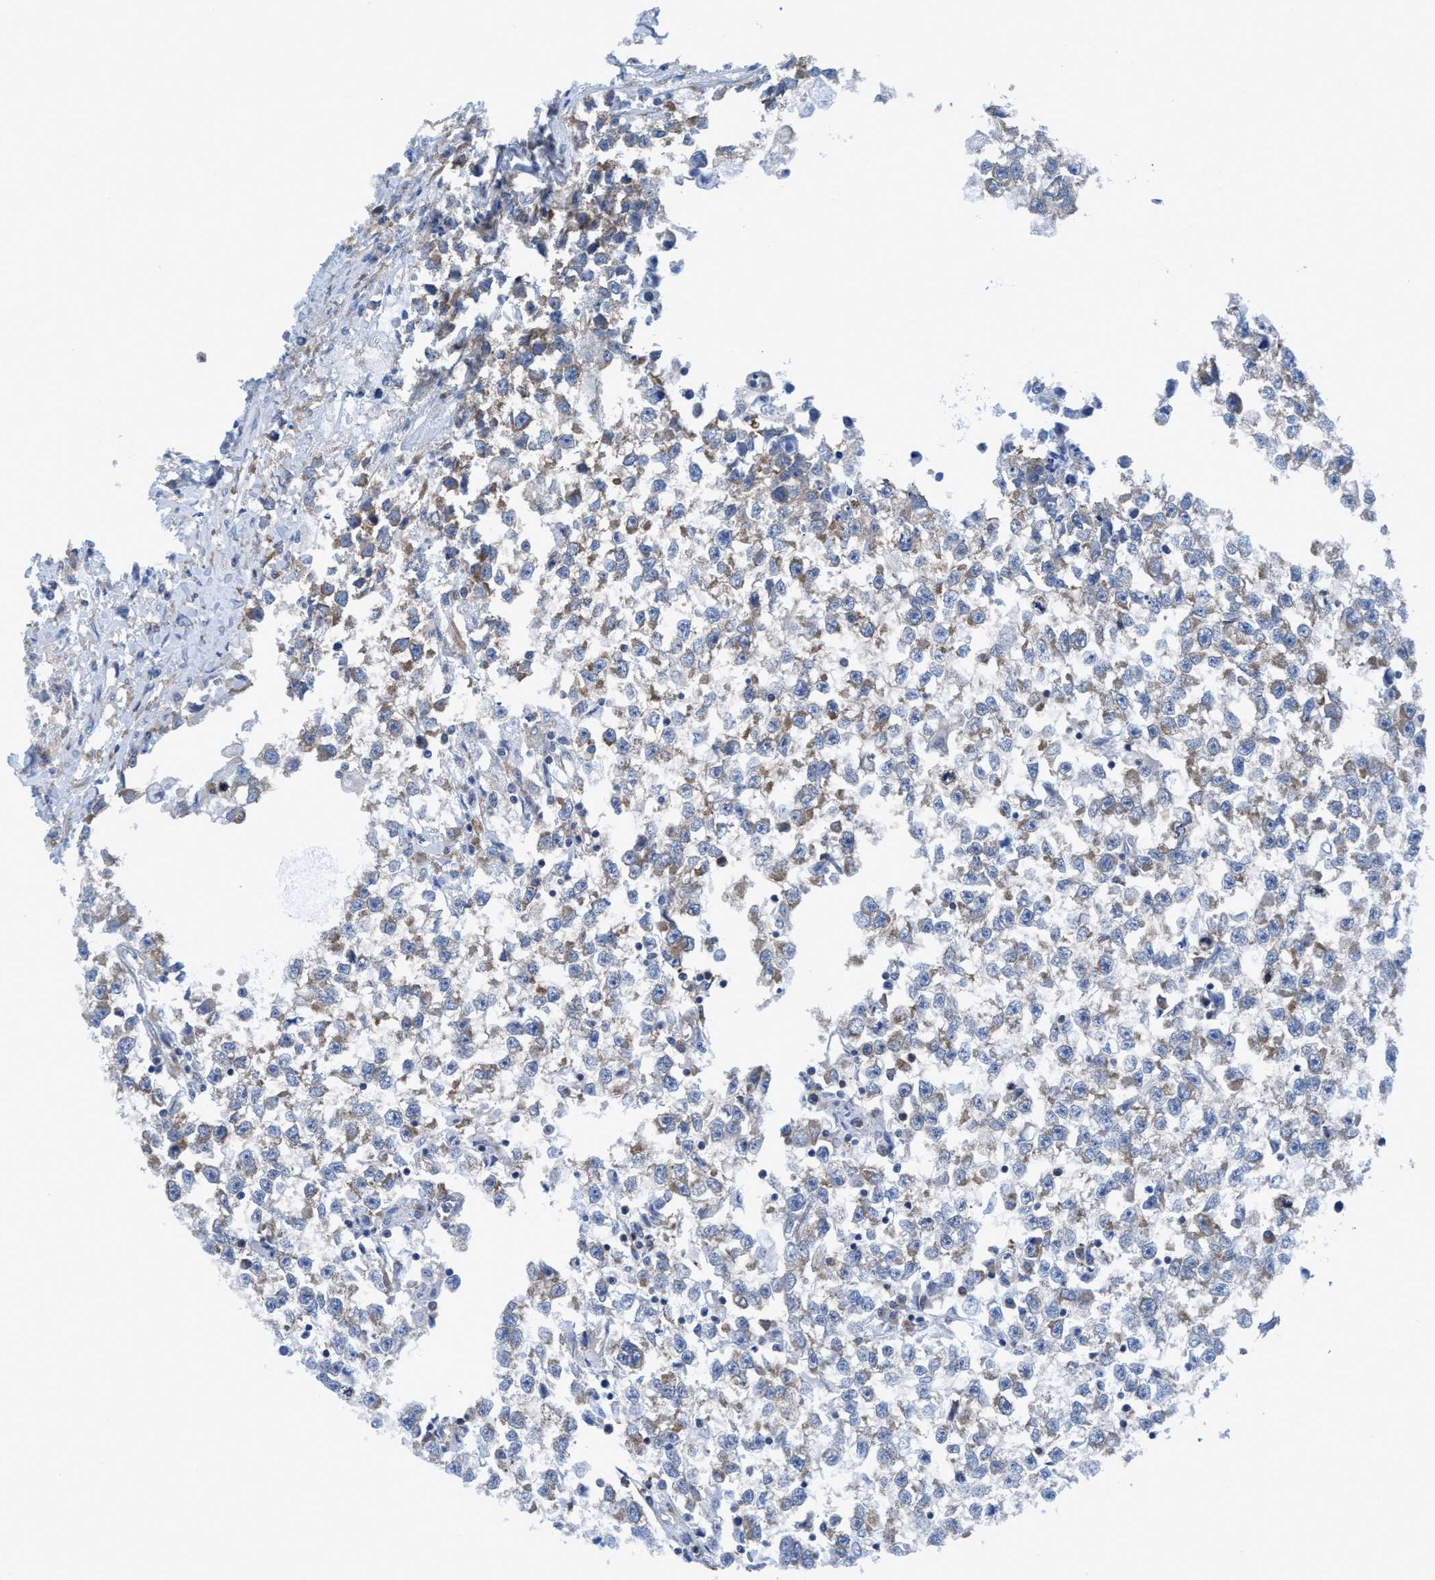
{"staining": {"intensity": "weak", "quantity": "25%-75%", "location": "cytoplasmic/membranous"}, "tissue": "testis cancer", "cell_type": "Tumor cells", "image_type": "cancer", "snomed": [{"axis": "morphology", "description": "Seminoma, NOS"}, {"axis": "morphology", "description": "Carcinoma, Embryonal, NOS"}, {"axis": "topography", "description": "Testis"}], "caption": "Protein expression analysis of human testis cancer reveals weak cytoplasmic/membranous expression in approximately 25%-75% of tumor cells.", "gene": "NMT1", "patient": {"sex": "male", "age": 51}}